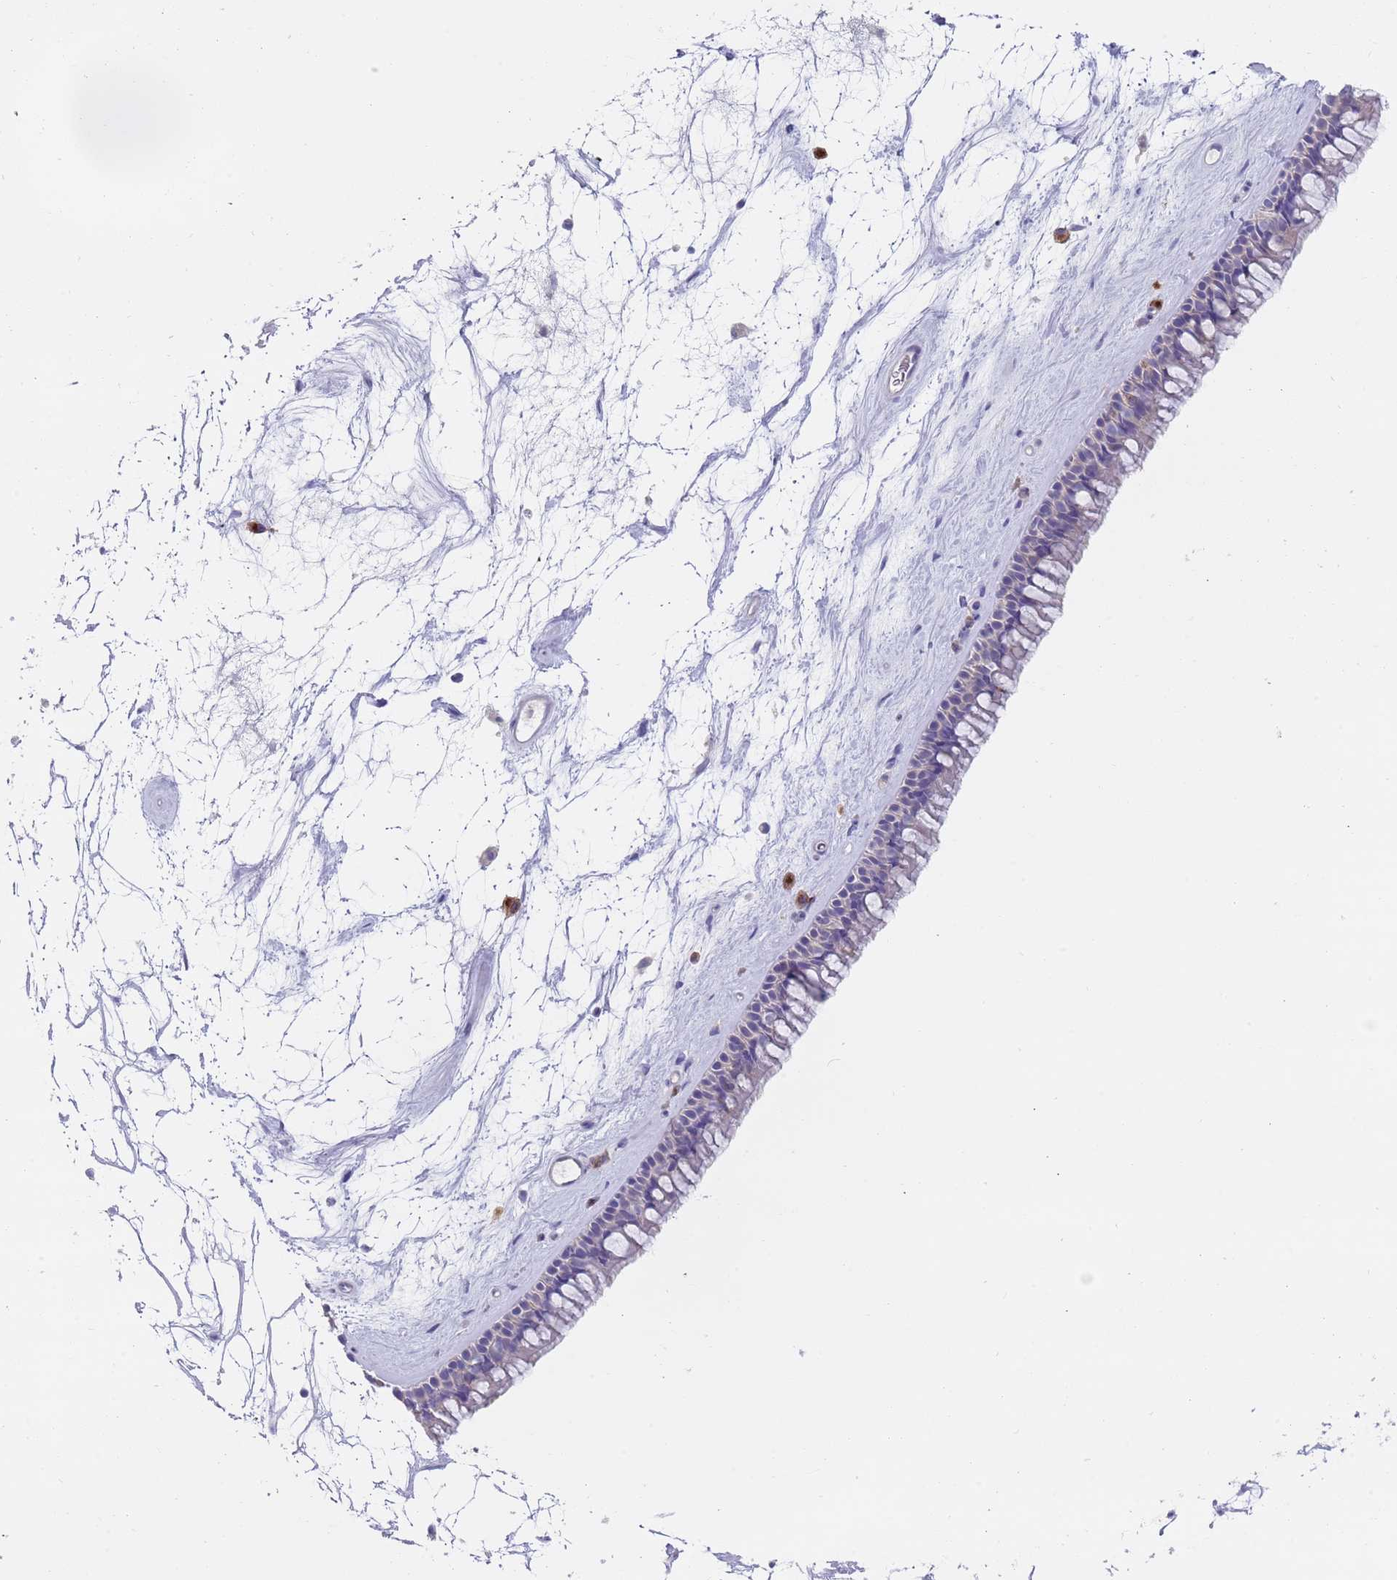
{"staining": {"intensity": "moderate", "quantity": "<25%", "location": "cytoplasmic/membranous"}, "tissue": "nasopharynx", "cell_type": "Respiratory epithelial cells", "image_type": "normal", "snomed": [{"axis": "morphology", "description": "Normal tissue, NOS"}, {"axis": "topography", "description": "Nasopharynx"}], "caption": "Protein expression analysis of unremarkable nasopharynx demonstrates moderate cytoplasmic/membranous staining in approximately <25% of respiratory epithelial cells. The staining is performed using DAB (3,3'-diaminobenzidine) brown chromogen to label protein expression. The nuclei are counter-stained blue using hematoxylin.", "gene": "TYW1B", "patient": {"sex": "male", "age": 64}}